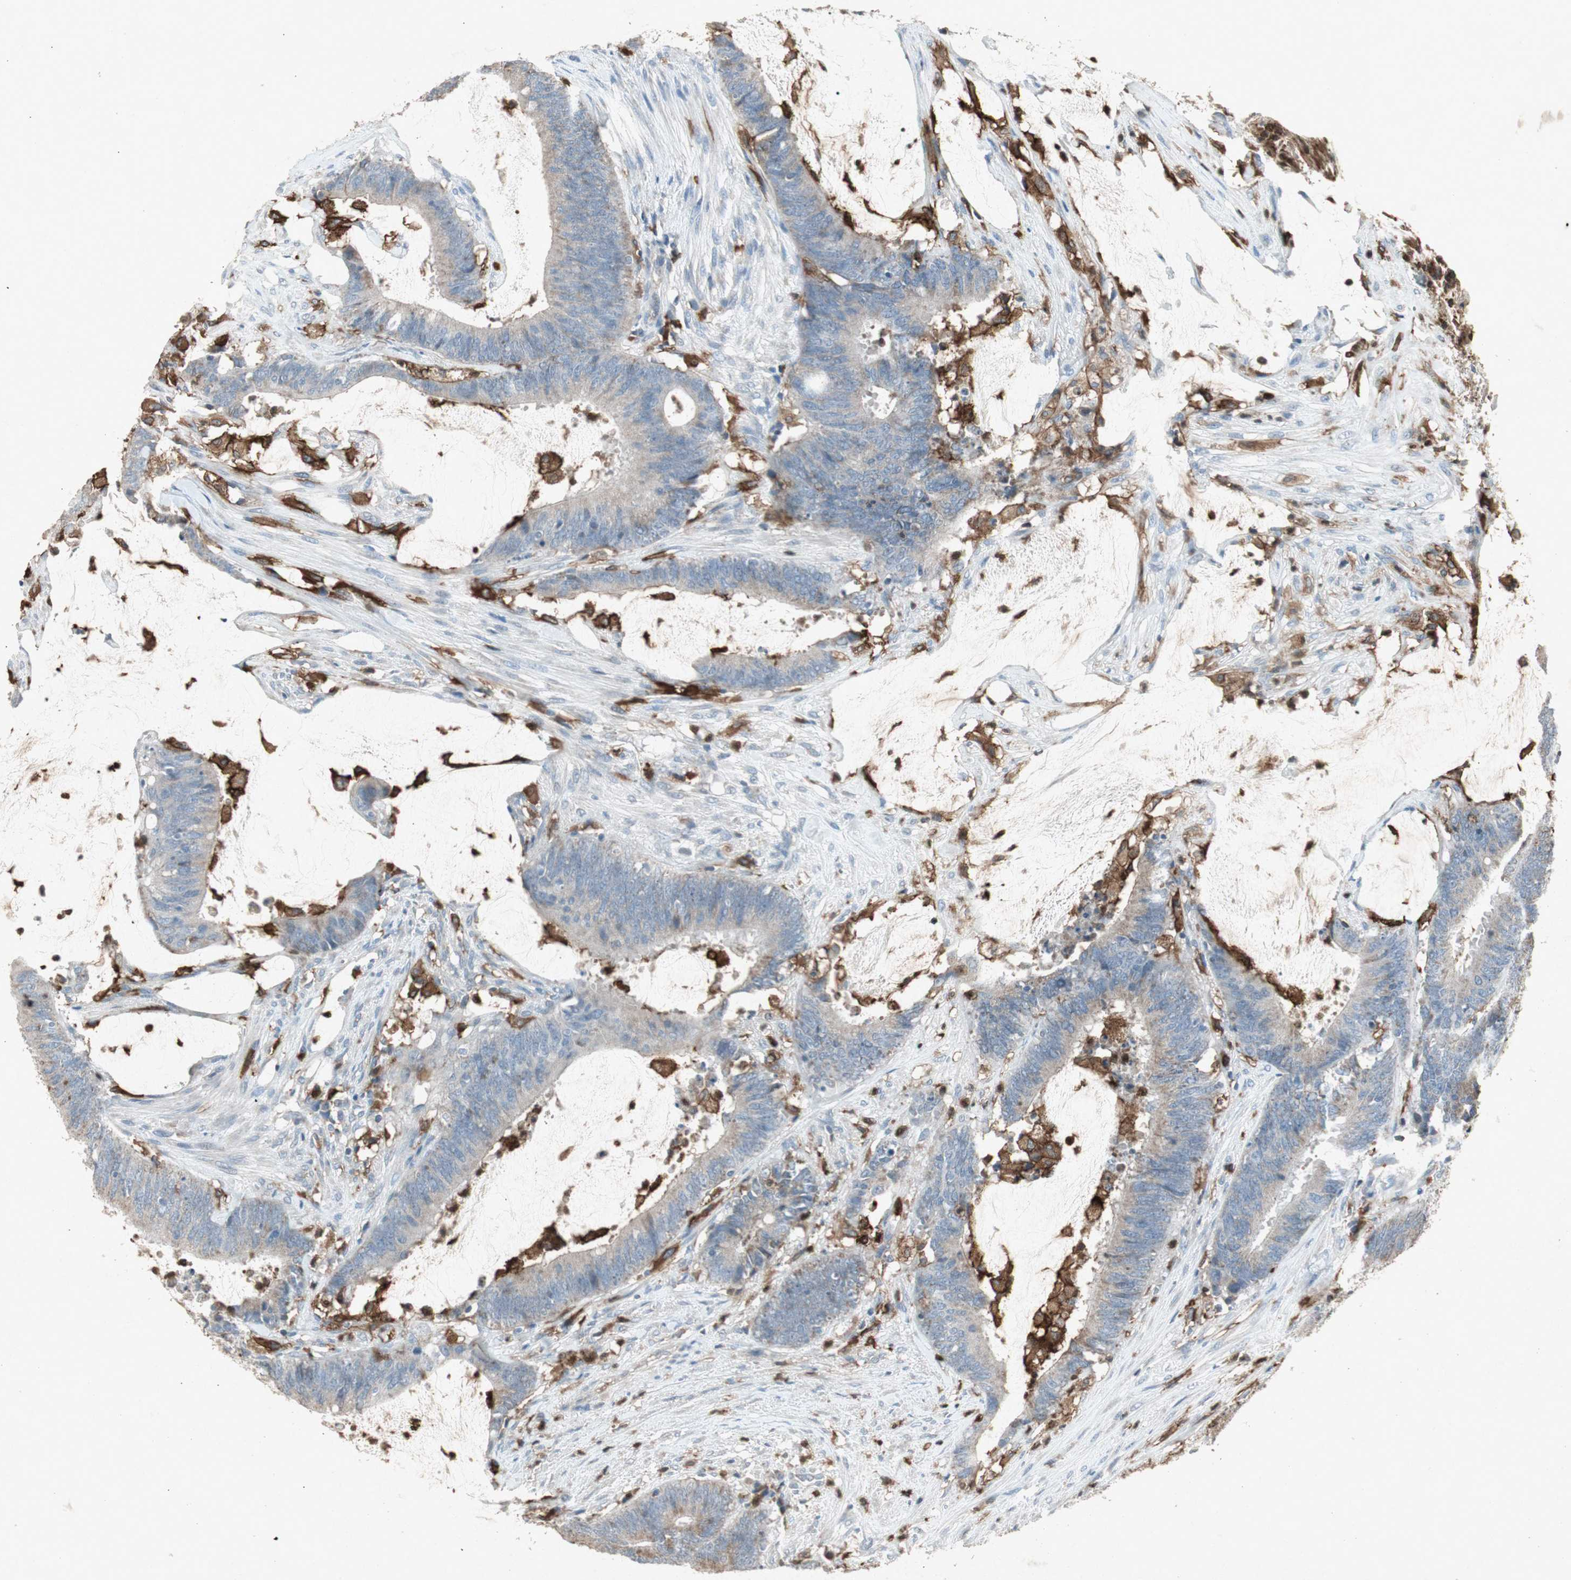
{"staining": {"intensity": "weak", "quantity": "25%-75%", "location": "cytoplasmic/membranous"}, "tissue": "colorectal cancer", "cell_type": "Tumor cells", "image_type": "cancer", "snomed": [{"axis": "morphology", "description": "Adenocarcinoma, NOS"}, {"axis": "topography", "description": "Rectum"}], "caption": "This image exhibits immunohistochemistry (IHC) staining of colorectal cancer, with low weak cytoplasmic/membranous staining in about 25%-75% of tumor cells.", "gene": "TYROBP", "patient": {"sex": "female", "age": 66}}